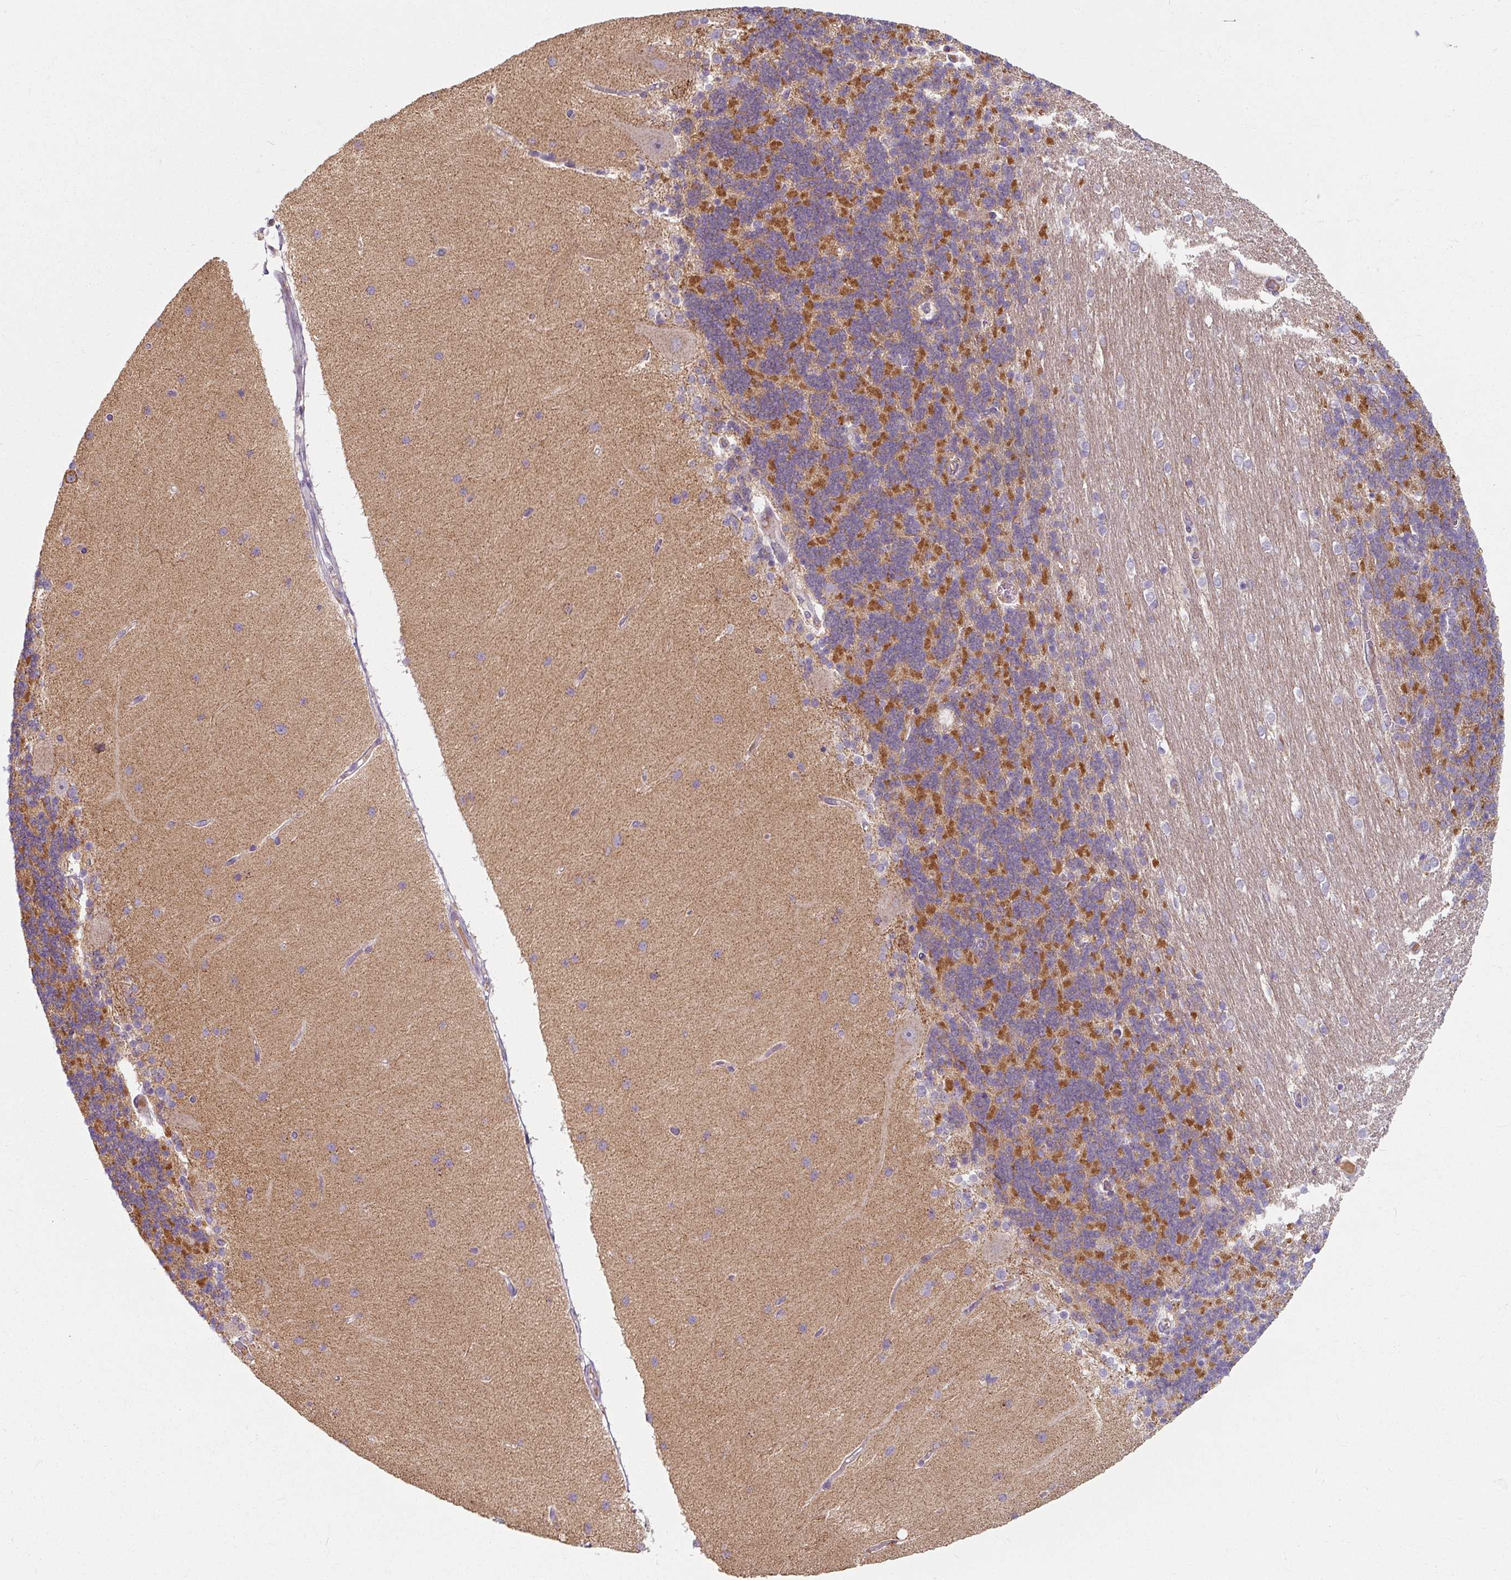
{"staining": {"intensity": "moderate", "quantity": ">75%", "location": "cytoplasmic/membranous"}, "tissue": "cerebellum", "cell_type": "Cells in granular layer", "image_type": "normal", "snomed": [{"axis": "morphology", "description": "Normal tissue, NOS"}, {"axis": "topography", "description": "Cerebellum"}], "caption": "Brown immunohistochemical staining in benign human cerebellum exhibits moderate cytoplasmic/membranous expression in about >75% of cells in granular layer. Immunohistochemistry (ihc) stains the protein in brown and the nuclei are stained blue.", "gene": "TSEN54", "patient": {"sex": "female", "age": 54}}